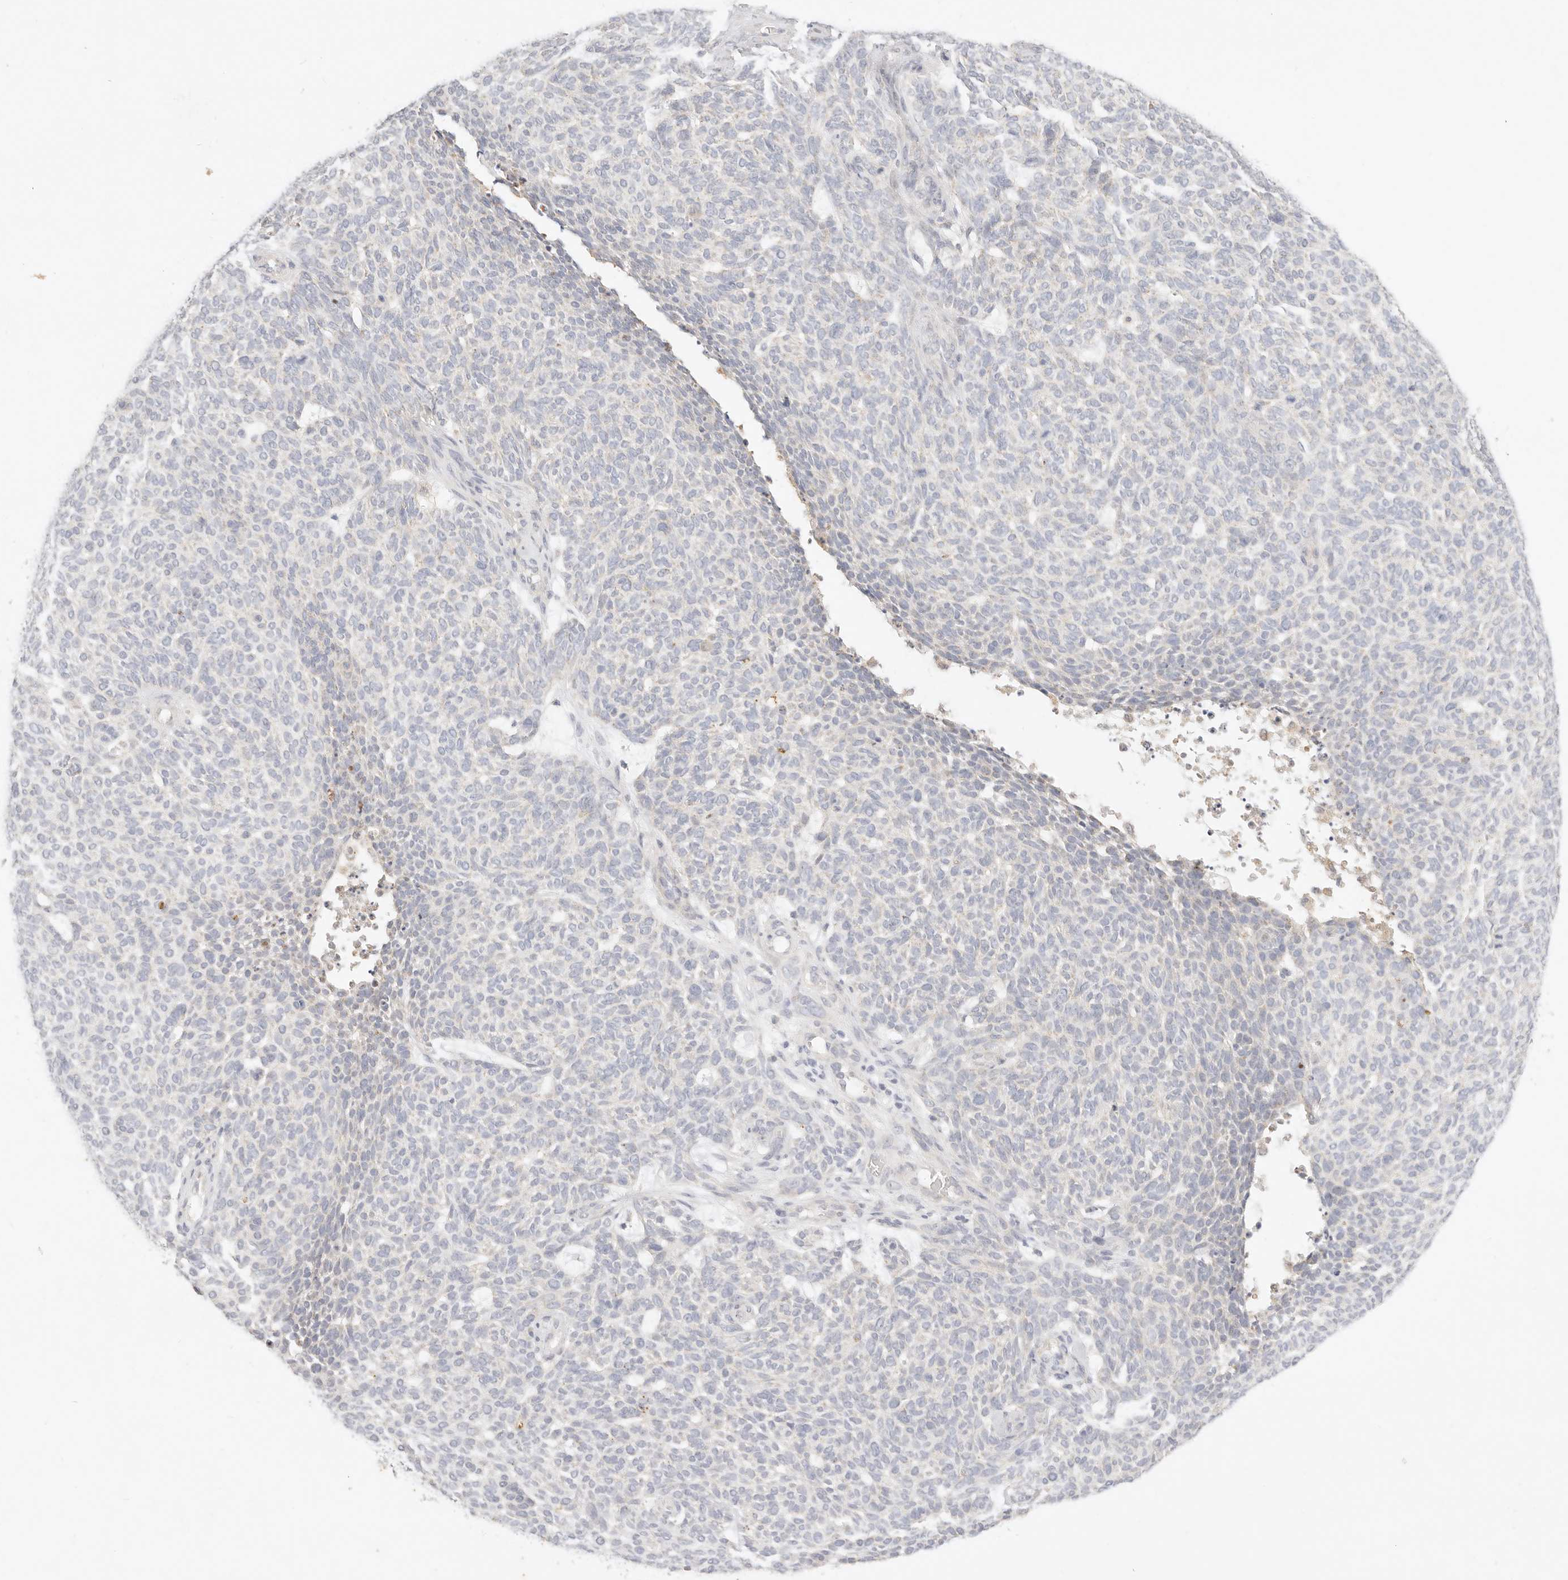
{"staining": {"intensity": "negative", "quantity": "none", "location": "none"}, "tissue": "skin cancer", "cell_type": "Tumor cells", "image_type": "cancer", "snomed": [{"axis": "morphology", "description": "Squamous cell carcinoma, NOS"}, {"axis": "topography", "description": "Skin"}], "caption": "There is no significant expression in tumor cells of skin cancer.", "gene": "ACOX1", "patient": {"sex": "female", "age": 90}}